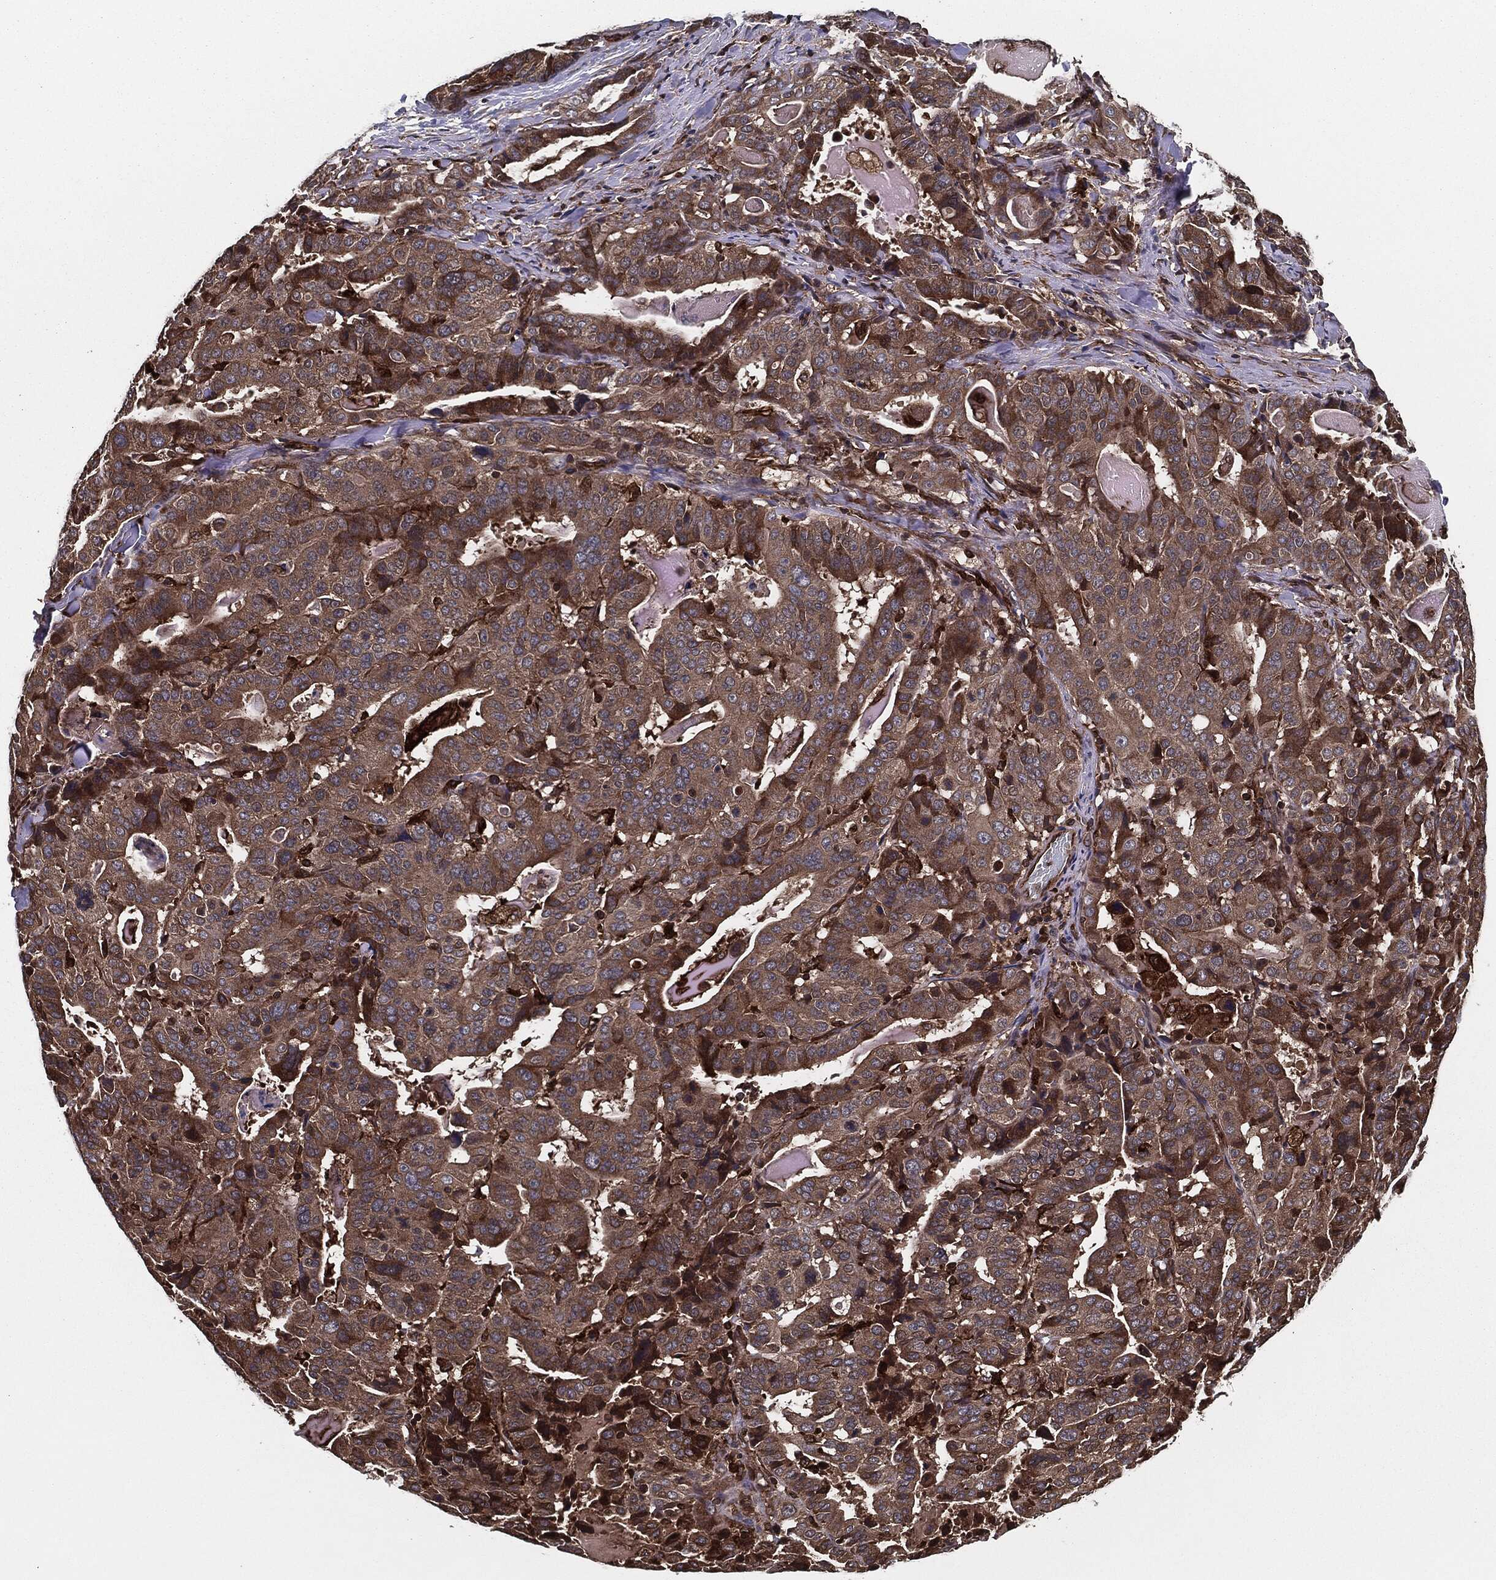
{"staining": {"intensity": "strong", "quantity": ">75%", "location": "cytoplasmic/membranous"}, "tissue": "stomach cancer", "cell_type": "Tumor cells", "image_type": "cancer", "snomed": [{"axis": "morphology", "description": "Adenocarcinoma, NOS"}, {"axis": "topography", "description": "Stomach"}], "caption": "Protein staining reveals strong cytoplasmic/membranous expression in about >75% of tumor cells in adenocarcinoma (stomach).", "gene": "RAP1GDS1", "patient": {"sex": "male", "age": 48}}